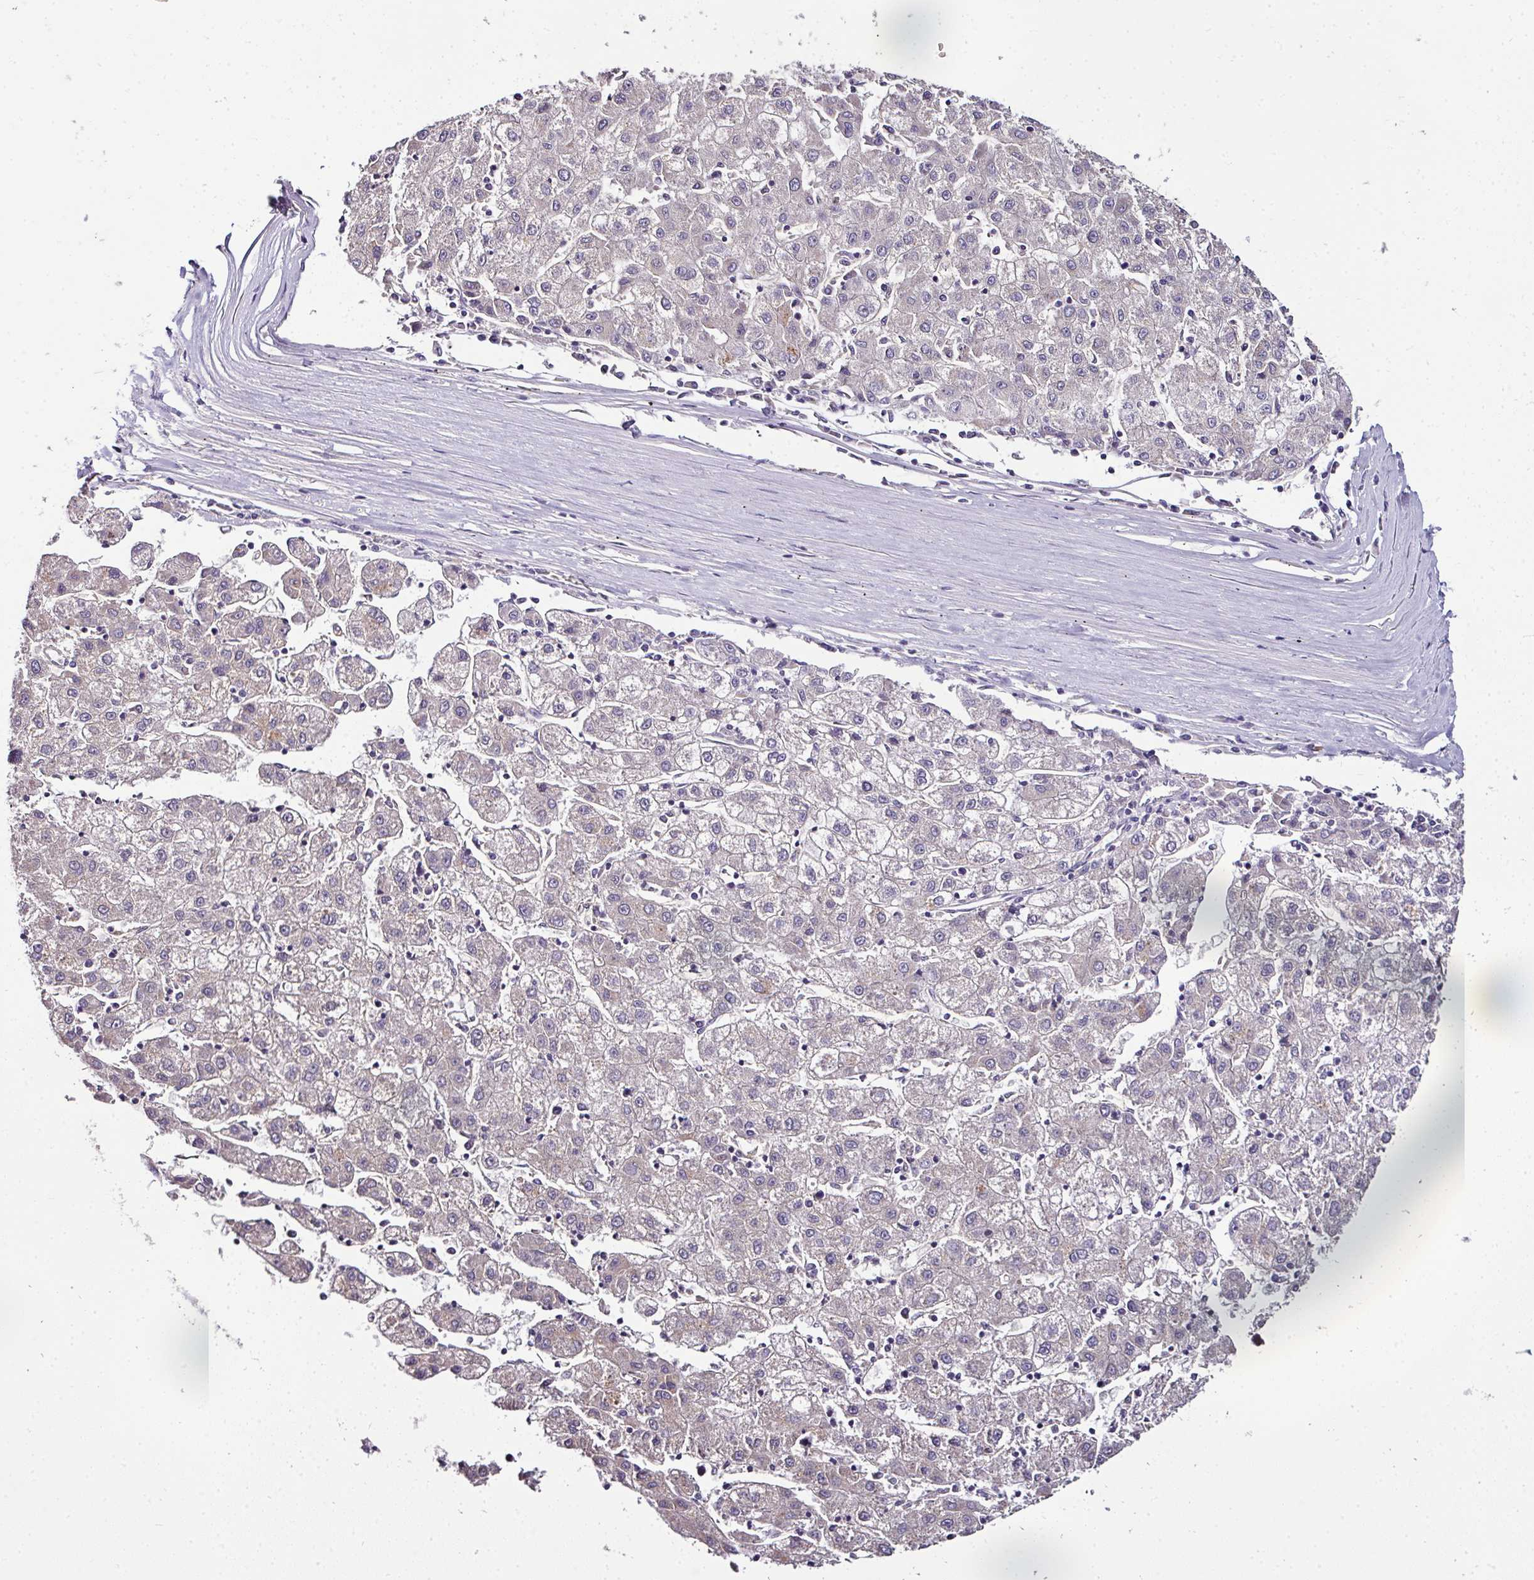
{"staining": {"intensity": "negative", "quantity": "none", "location": "none"}, "tissue": "liver cancer", "cell_type": "Tumor cells", "image_type": "cancer", "snomed": [{"axis": "morphology", "description": "Carcinoma, Hepatocellular, NOS"}, {"axis": "topography", "description": "Liver"}], "caption": "This is a photomicrograph of IHC staining of liver cancer (hepatocellular carcinoma), which shows no positivity in tumor cells.", "gene": "NAPSA", "patient": {"sex": "male", "age": 72}}